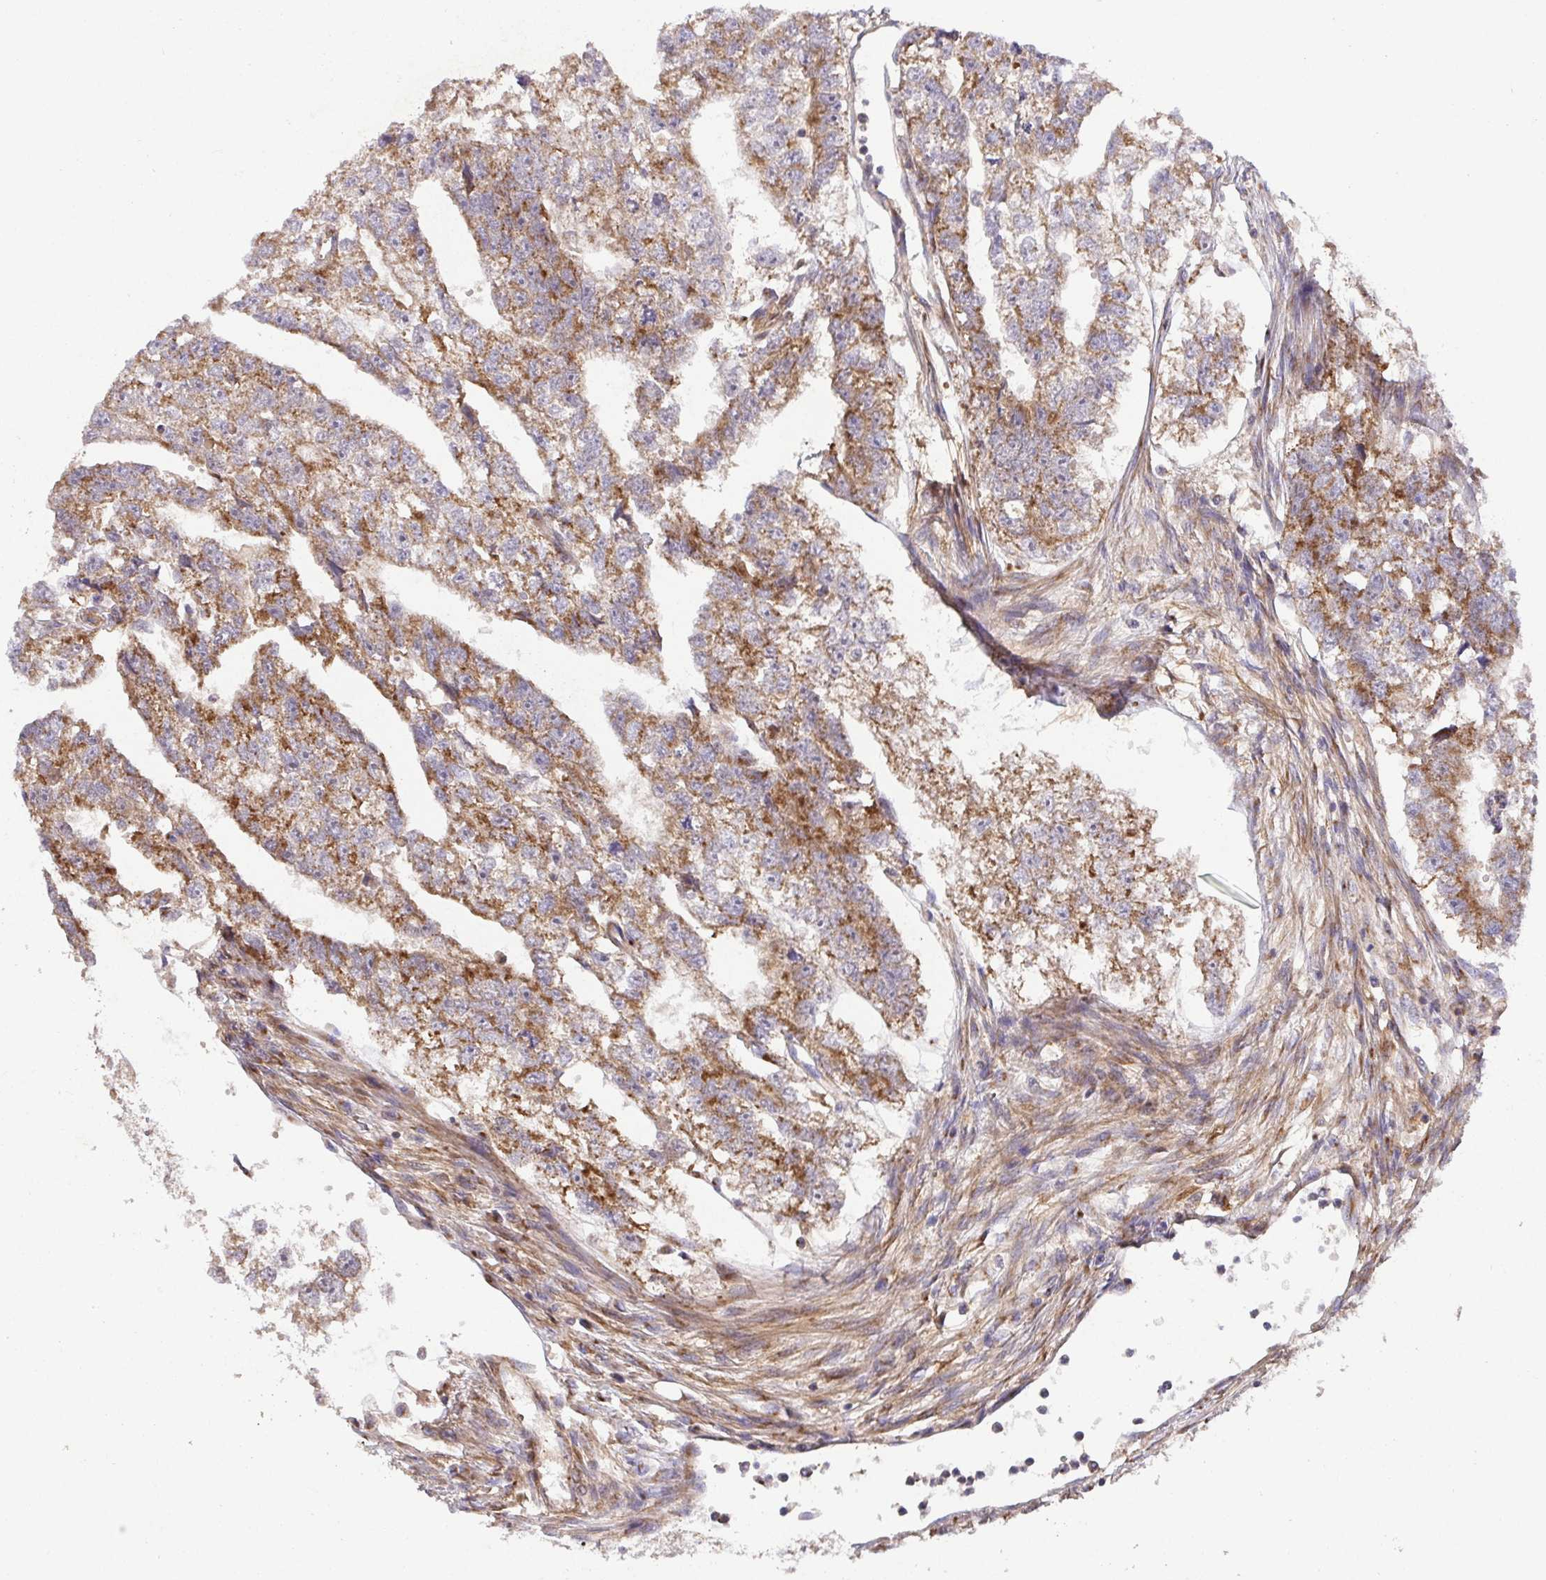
{"staining": {"intensity": "moderate", "quantity": ">75%", "location": "cytoplasmic/membranous"}, "tissue": "testis cancer", "cell_type": "Tumor cells", "image_type": "cancer", "snomed": [{"axis": "morphology", "description": "Carcinoma, Embryonal, NOS"}, {"axis": "morphology", "description": "Teratoma, malignant, NOS"}, {"axis": "topography", "description": "Testis"}], "caption": "Brown immunohistochemical staining in human teratoma (malignant) (testis) displays moderate cytoplasmic/membranous expression in approximately >75% of tumor cells.", "gene": "TM9SF4", "patient": {"sex": "male", "age": 44}}